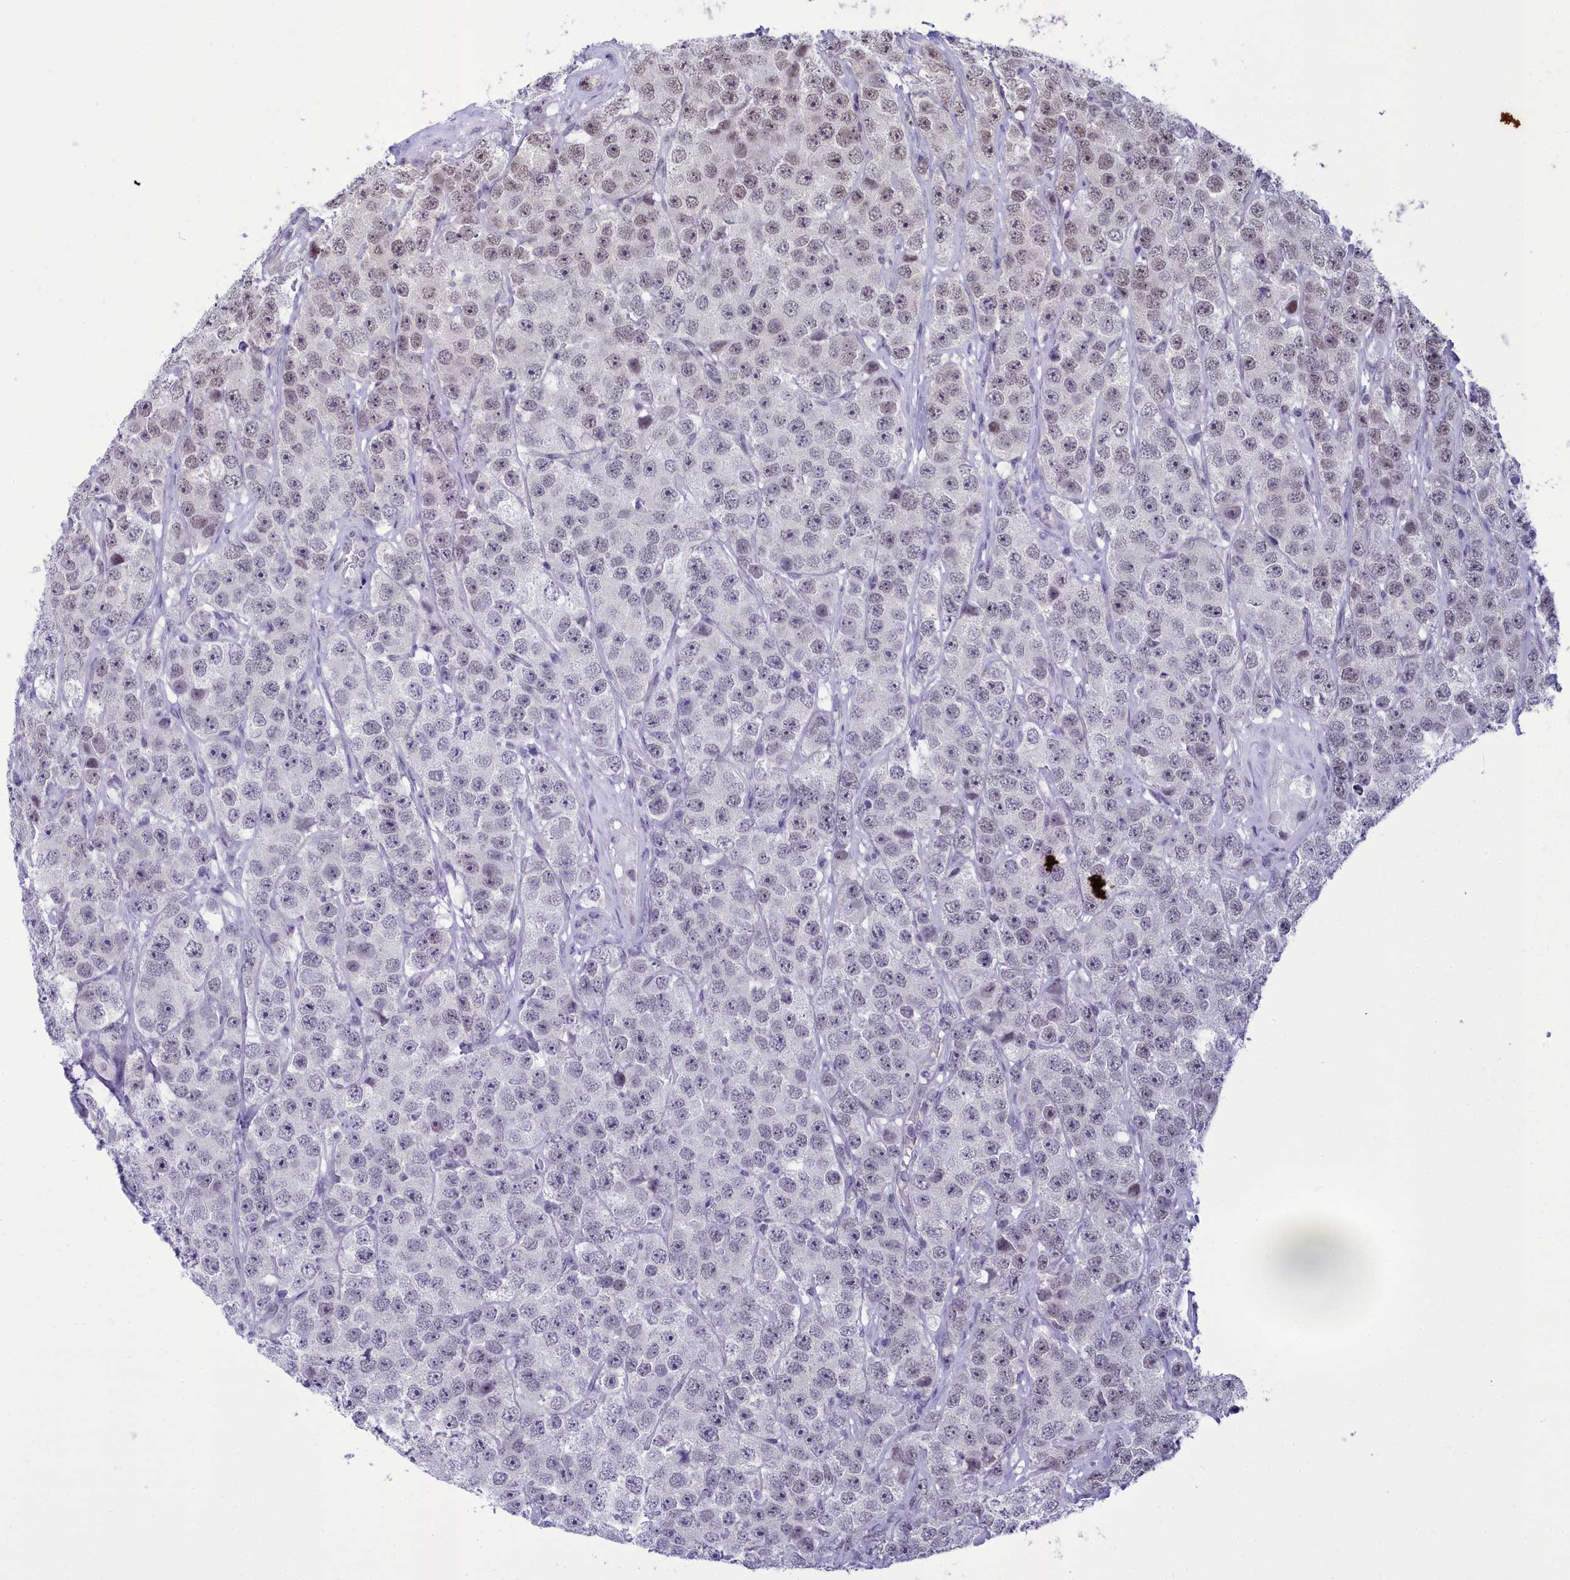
{"staining": {"intensity": "weak", "quantity": "<25%", "location": "nuclear"}, "tissue": "testis cancer", "cell_type": "Tumor cells", "image_type": "cancer", "snomed": [{"axis": "morphology", "description": "Seminoma, NOS"}, {"axis": "topography", "description": "Testis"}], "caption": "Immunohistochemistry (IHC) photomicrograph of neoplastic tissue: testis seminoma stained with DAB exhibits no significant protein staining in tumor cells.", "gene": "CEACAM19", "patient": {"sex": "male", "age": 28}}